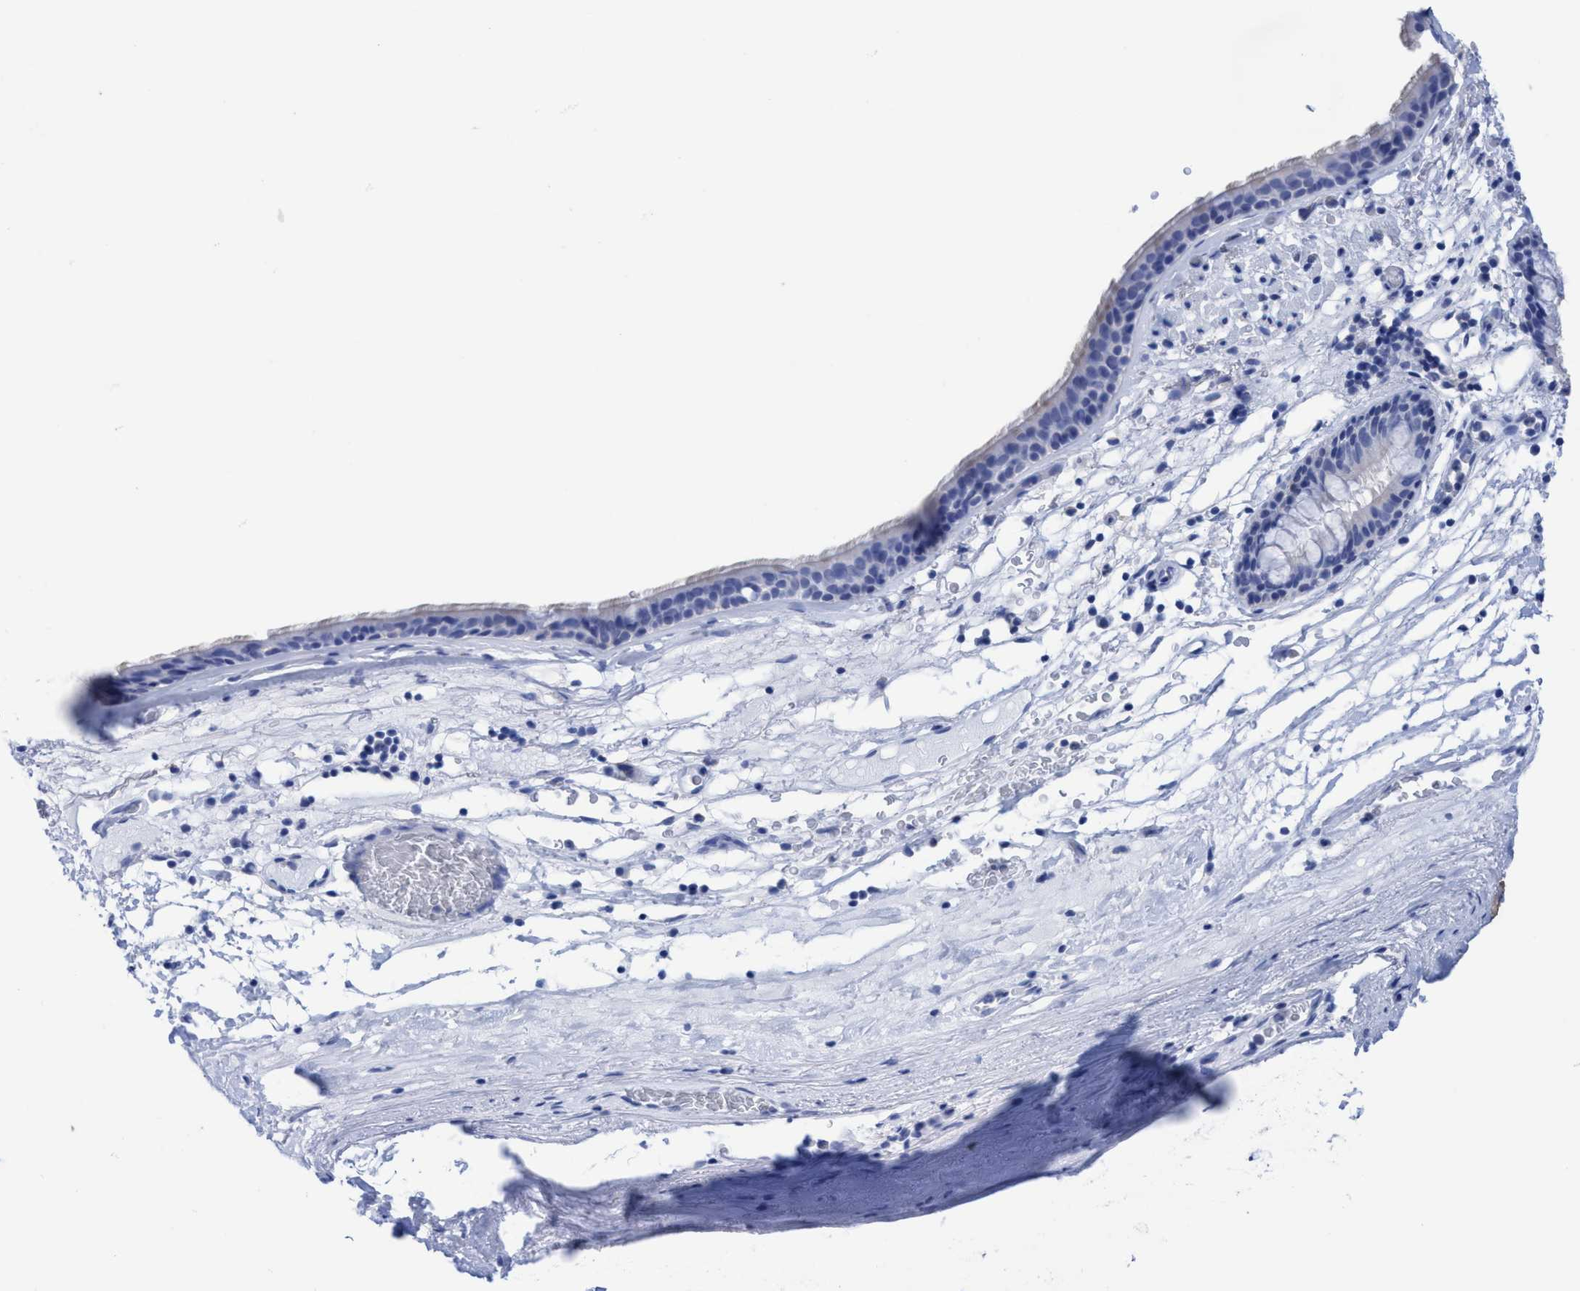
{"staining": {"intensity": "moderate", "quantity": "25%-75%", "location": "cytoplasmic/membranous"}, "tissue": "bronchus", "cell_type": "Respiratory epithelial cells", "image_type": "normal", "snomed": [{"axis": "morphology", "description": "Normal tissue, NOS"}, {"axis": "topography", "description": "Cartilage tissue"}], "caption": "Immunohistochemistry of benign bronchus displays medium levels of moderate cytoplasmic/membranous positivity in about 25%-75% of respiratory epithelial cells.", "gene": "RSAD1", "patient": {"sex": "female", "age": 63}}